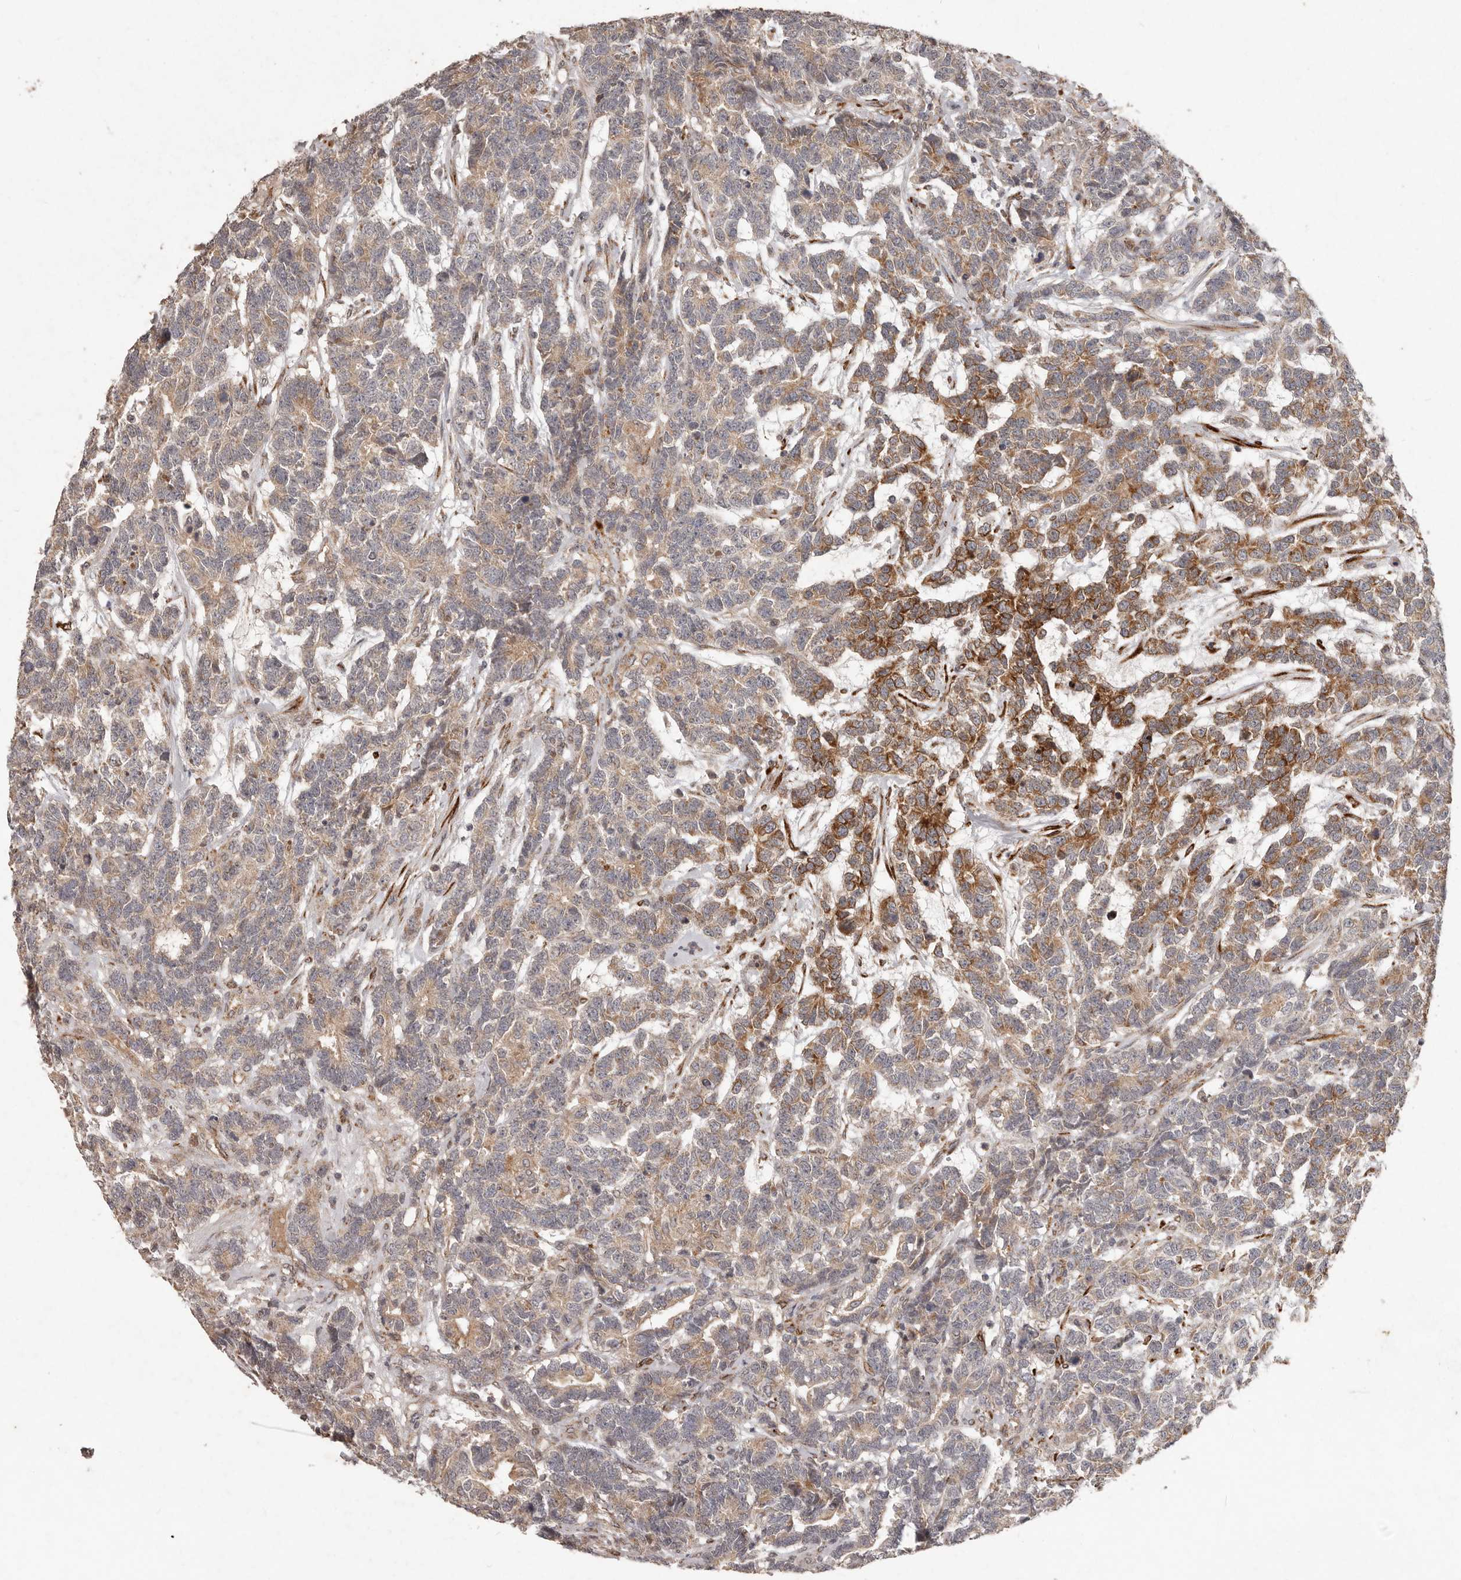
{"staining": {"intensity": "strong", "quantity": "25%-75%", "location": "cytoplasmic/membranous"}, "tissue": "testis cancer", "cell_type": "Tumor cells", "image_type": "cancer", "snomed": [{"axis": "morphology", "description": "Carcinoma, Embryonal, NOS"}, {"axis": "topography", "description": "Testis"}], "caption": "Tumor cells show strong cytoplasmic/membranous positivity in approximately 25%-75% of cells in testis cancer (embryonal carcinoma).", "gene": "PLOD2", "patient": {"sex": "male", "age": 26}}